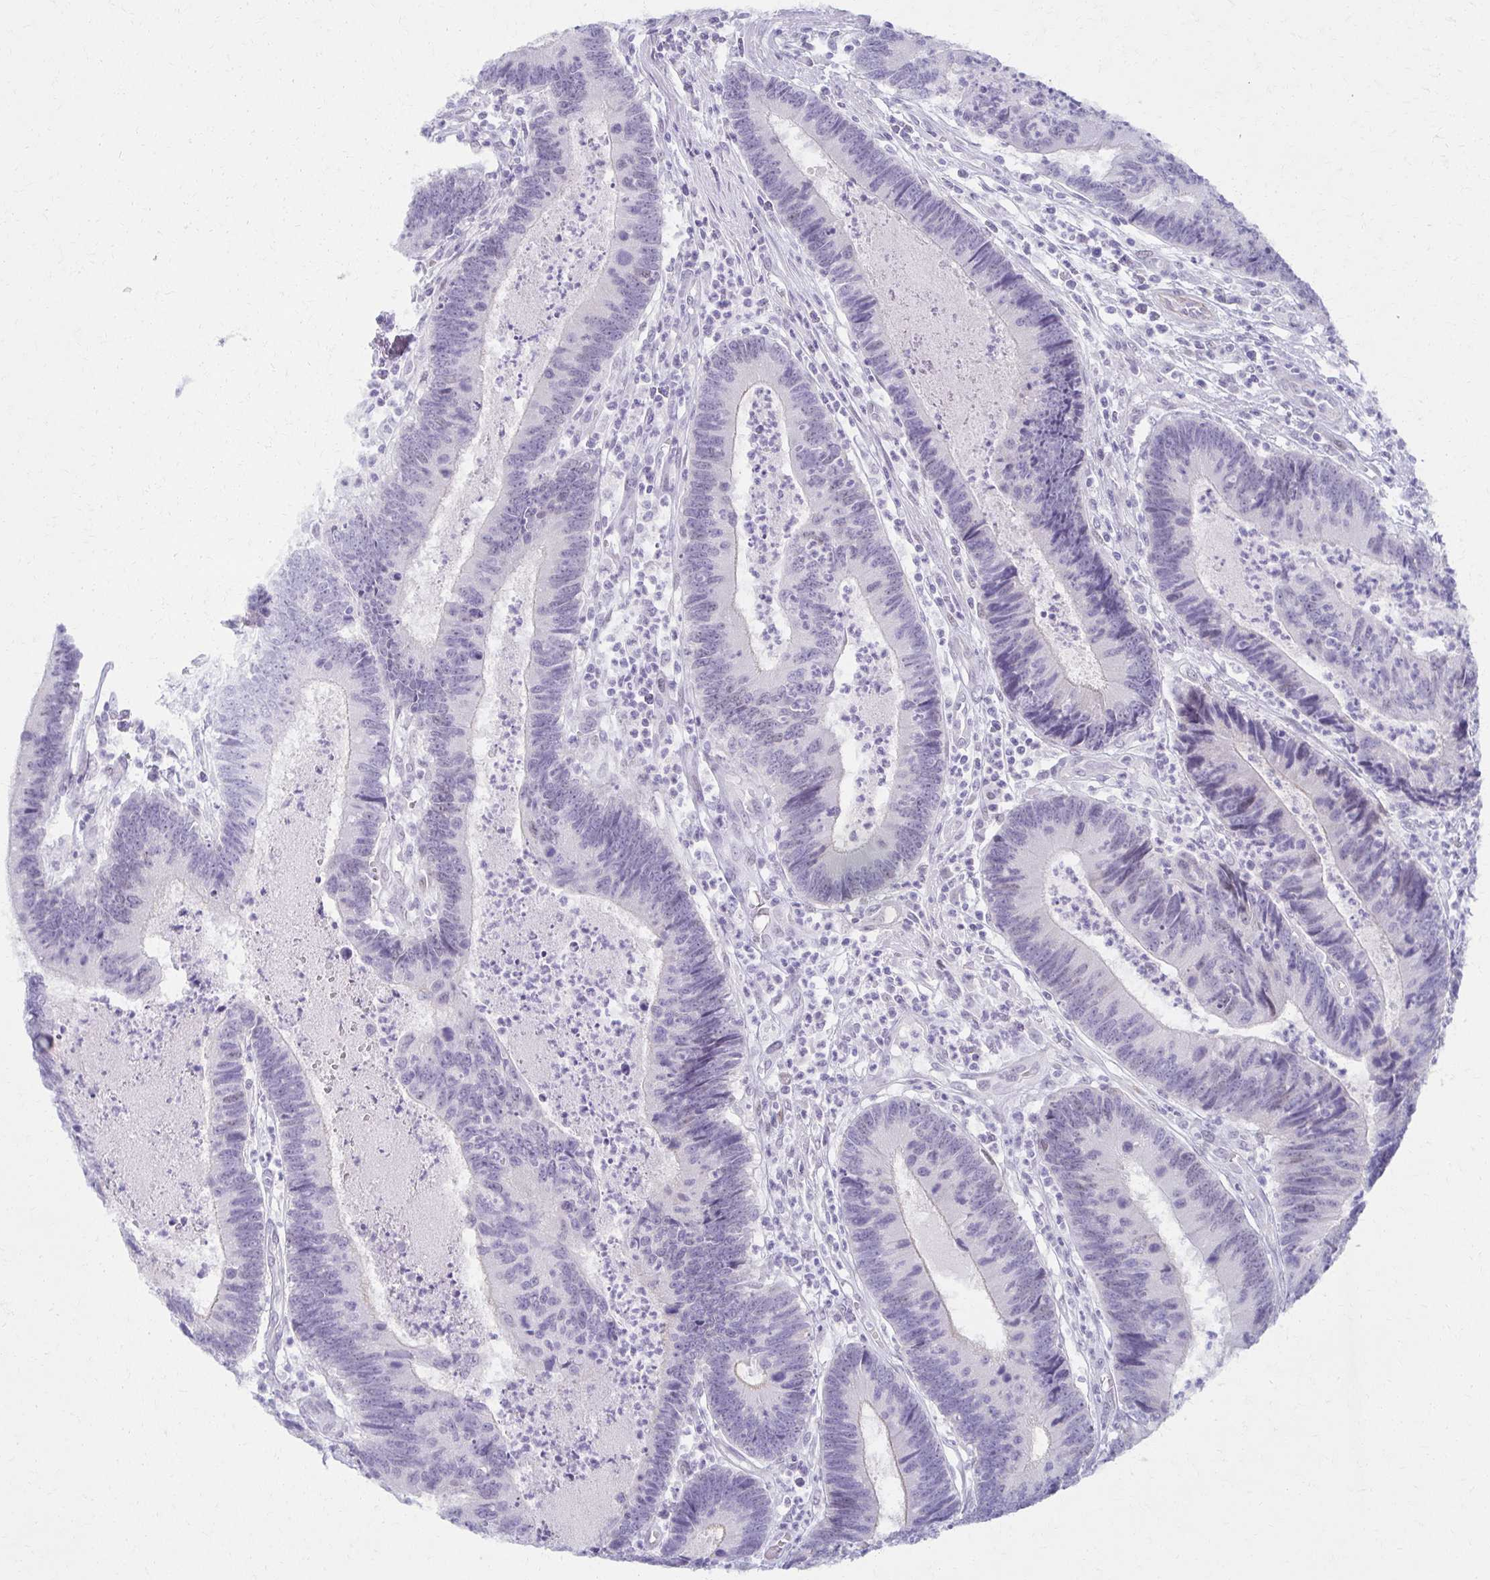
{"staining": {"intensity": "weak", "quantity": "<25%", "location": "nuclear"}, "tissue": "colorectal cancer", "cell_type": "Tumor cells", "image_type": "cancer", "snomed": [{"axis": "morphology", "description": "Adenocarcinoma, NOS"}, {"axis": "topography", "description": "Colon"}], "caption": "There is no significant staining in tumor cells of colorectal cancer (adenocarcinoma).", "gene": "MORC4", "patient": {"sex": "female", "age": 67}}